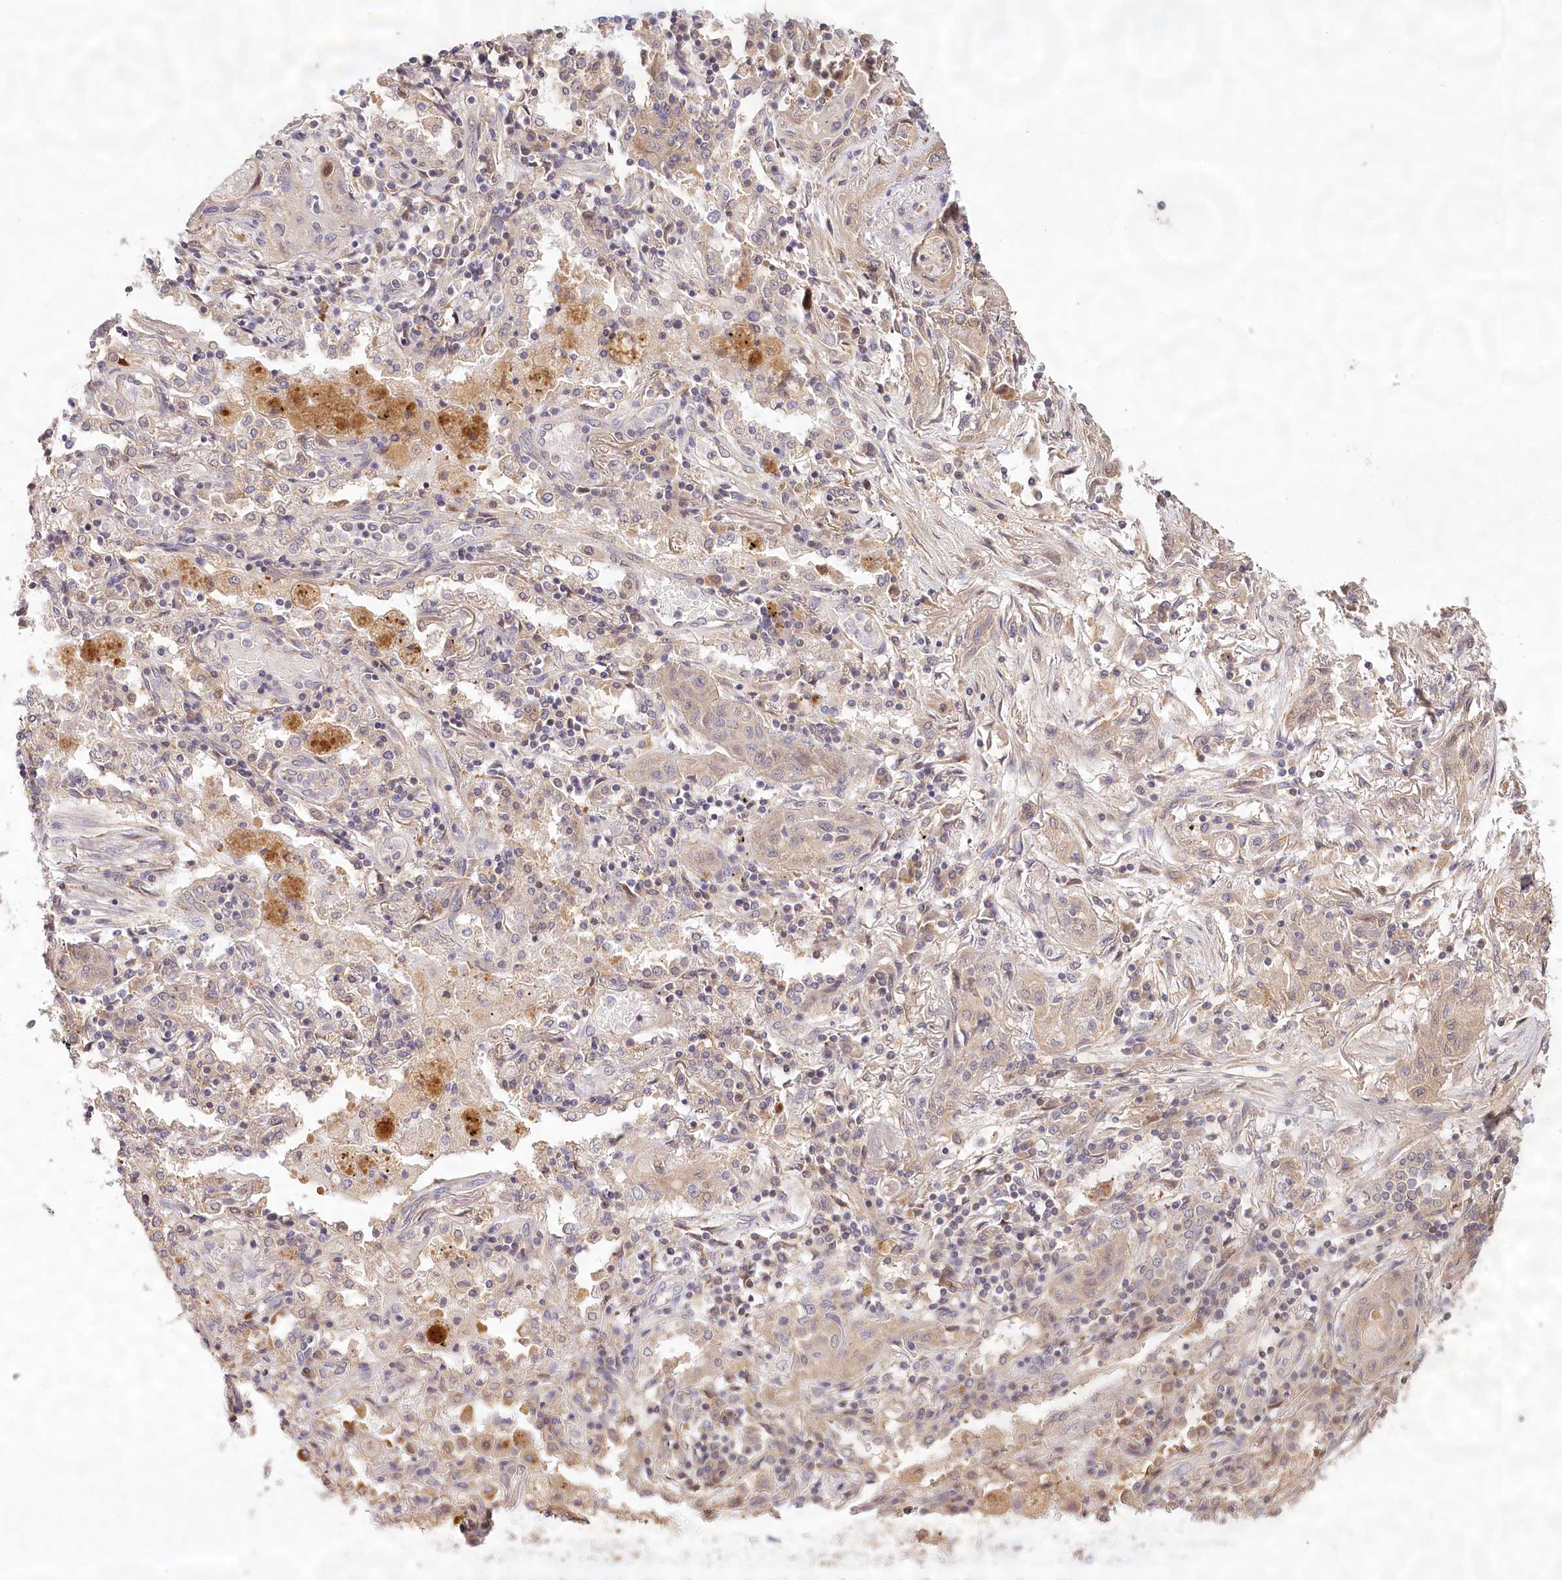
{"staining": {"intensity": "weak", "quantity": "<25%", "location": "cytoplasmic/membranous"}, "tissue": "lung cancer", "cell_type": "Tumor cells", "image_type": "cancer", "snomed": [{"axis": "morphology", "description": "Squamous cell carcinoma, NOS"}, {"axis": "topography", "description": "Lung"}], "caption": "There is no significant staining in tumor cells of lung cancer (squamous cell carcinoma).", "gene": "LSS", "patient": {"sex": "female", "age": 47}}